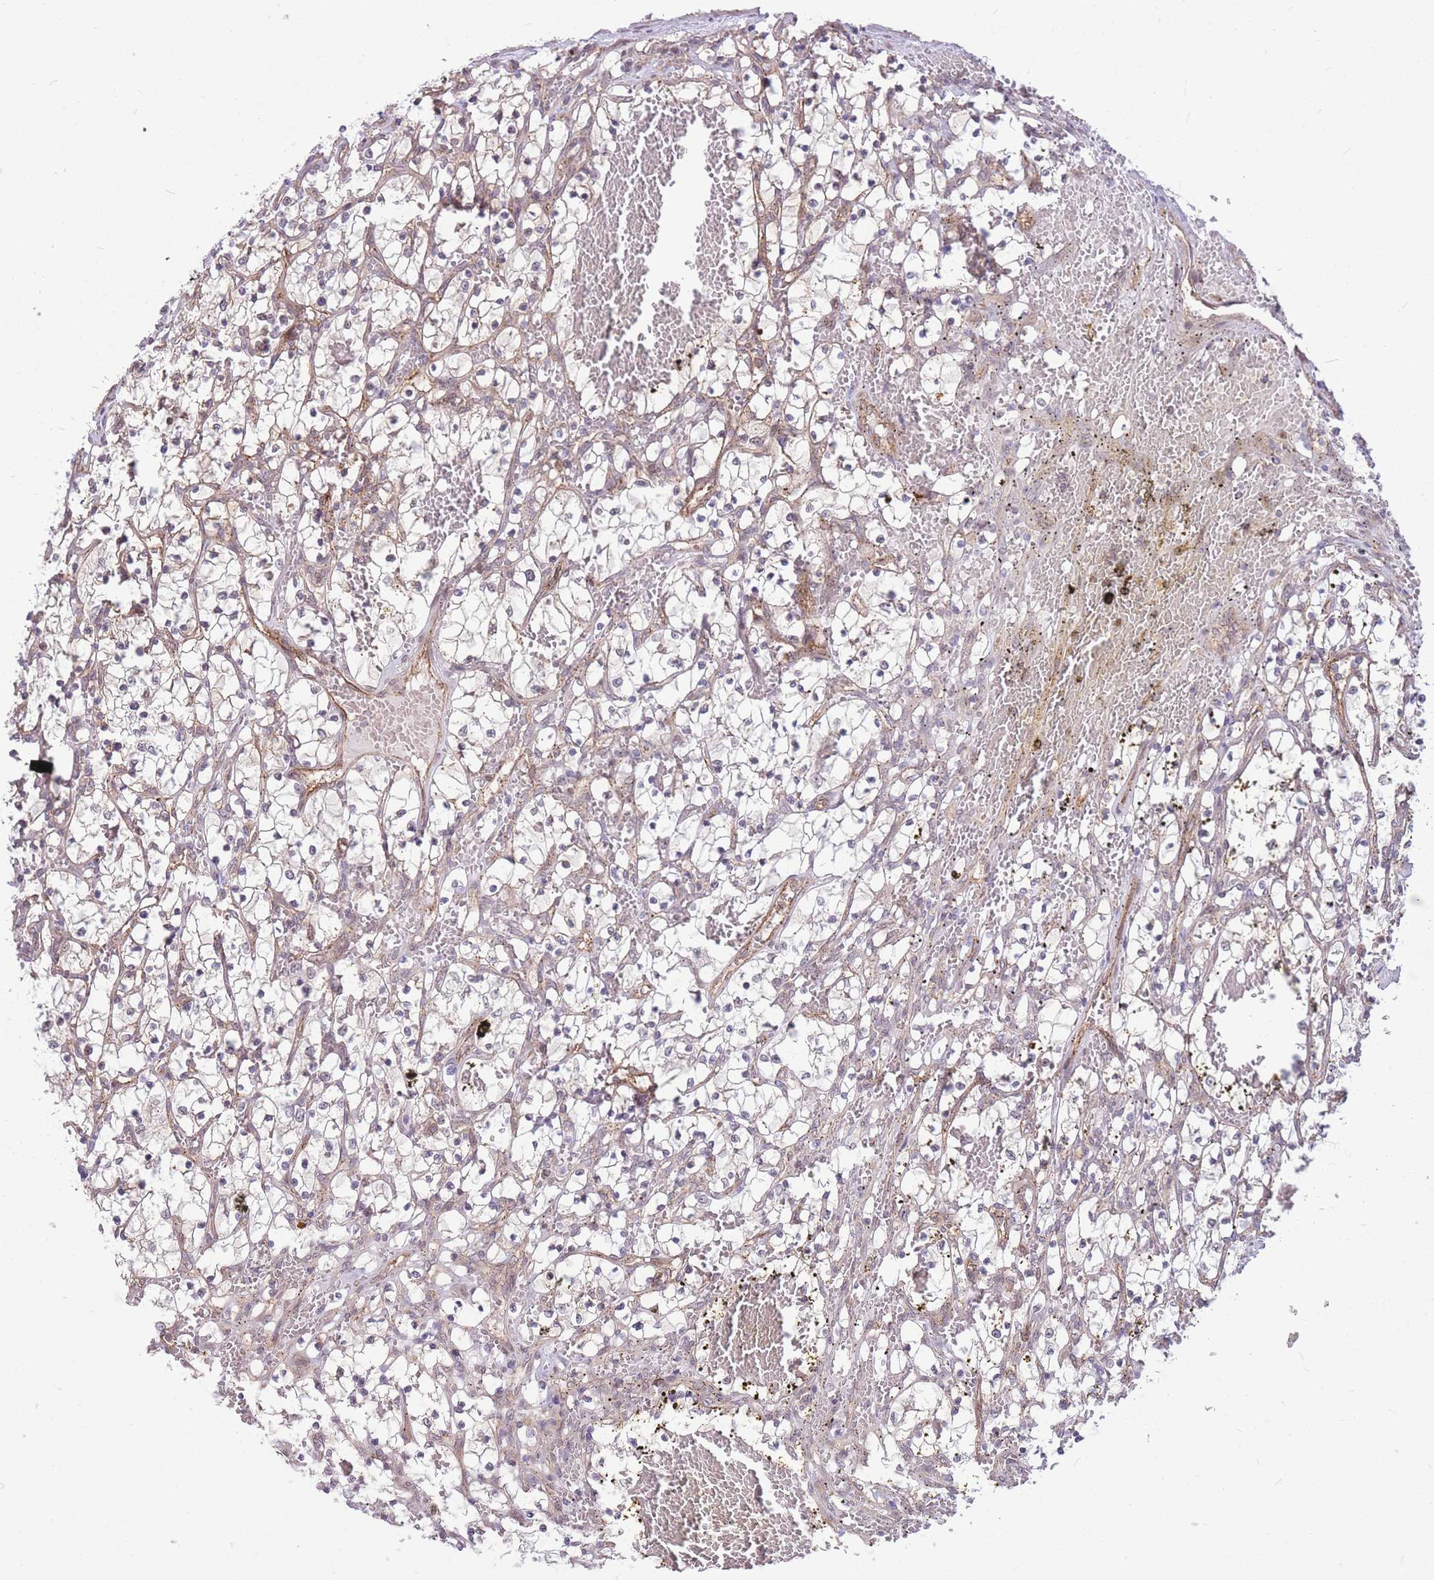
{"staining": {"intensity": "negative", "quantity": "none", "location": "none"}, "tissue": "renal cancer", "cell_type": "Tumor cells", "image_type": "cancer", "snomed": [{"axis": "morphology", "description": "Adenocarcinoma, NOS"}, {"axis": "topography", "description": "Kidney"}], "caption": "The photomicrograph demonstrates no significant expression in tumor cells of renal adenocarcinoma.", "gene": "TCF20", "patient": {"sex": "female", "age": 69}}